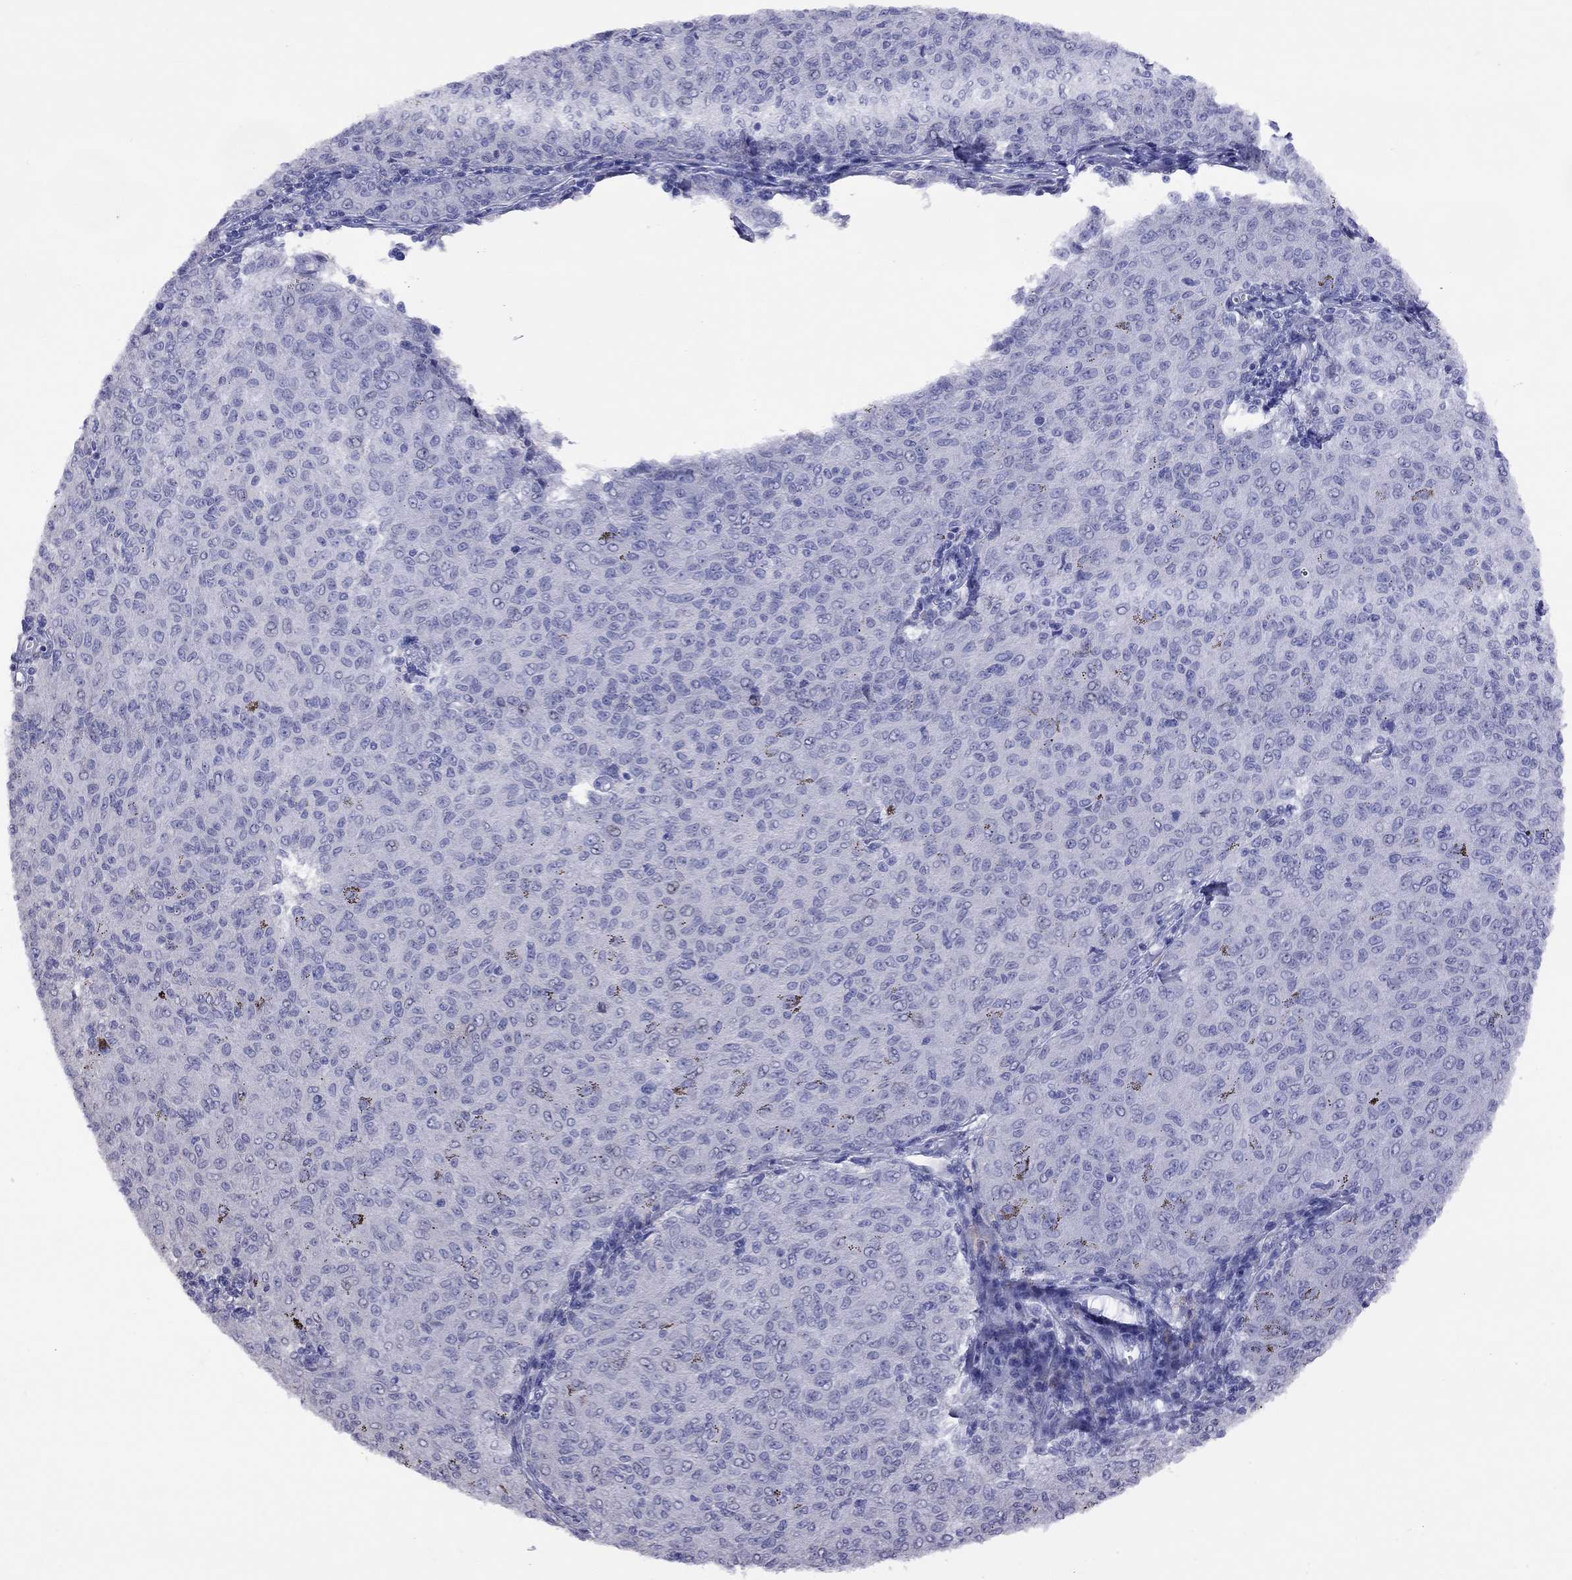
{"staining": {"intensity": "negative", "quantity": "none", "location": "none"}, "tissue": "melanoma", "cell_type": "Tumor cells", "image_type": "cancer", "snomed": [{"axis": "morphology", "description": "Malignant melanoma, NOS"}, {"axis": "topography", "description": "Skin"}], "caption": "The immunohistochemistry (IHC) histopathology image has no significant expression in tumor cells of melanoma tissue.", "gene": "SLC30A8", "patient": {"sex": "female", "age": 72}}